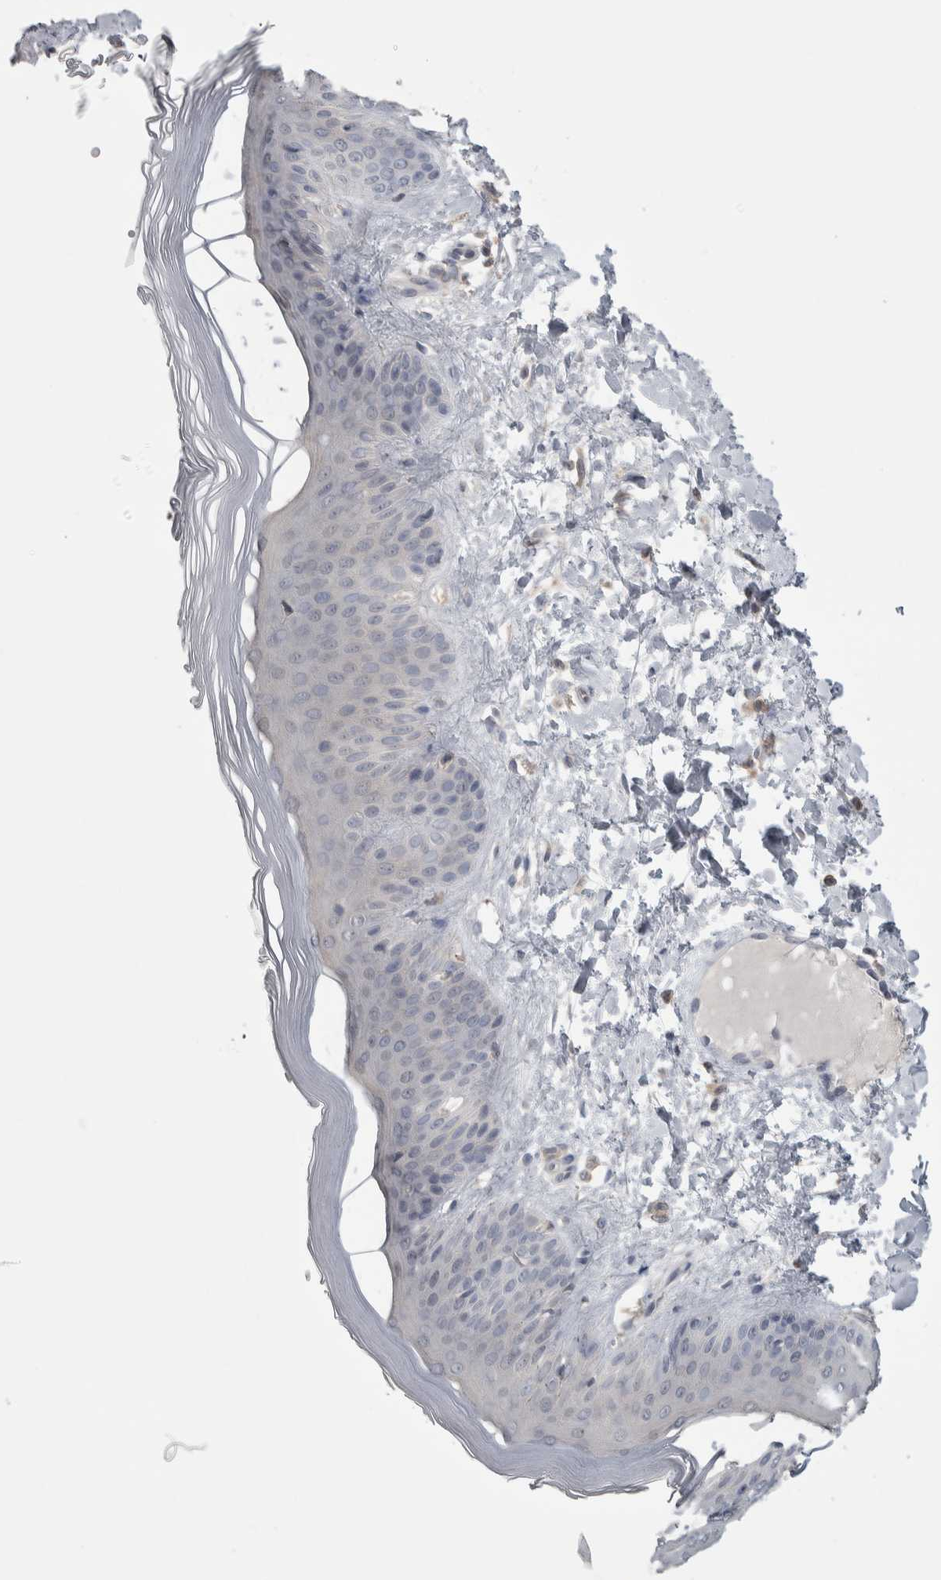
{"staining": {"intensity": "negative", "quantity": "none", "location": "none"}, "tissue": "skin", "cell_type": "Fibroblasts", "image_type": "normal", "snomed": [{"axis": "morphology", "description": "Normal tissue, NOS"}, {"axis": "morphology", "description": "Malignant melanoma, Metastatic site"}, {"axis": "topography", "description": "Skin"}], "caption": "There is no significant positivity in fibroblasts of skin. (DAB IHC visualized using brightfield microscopy, high magnification).", "gene": "HTATIP2", "patient": {"sex": "male", "age": 41}}